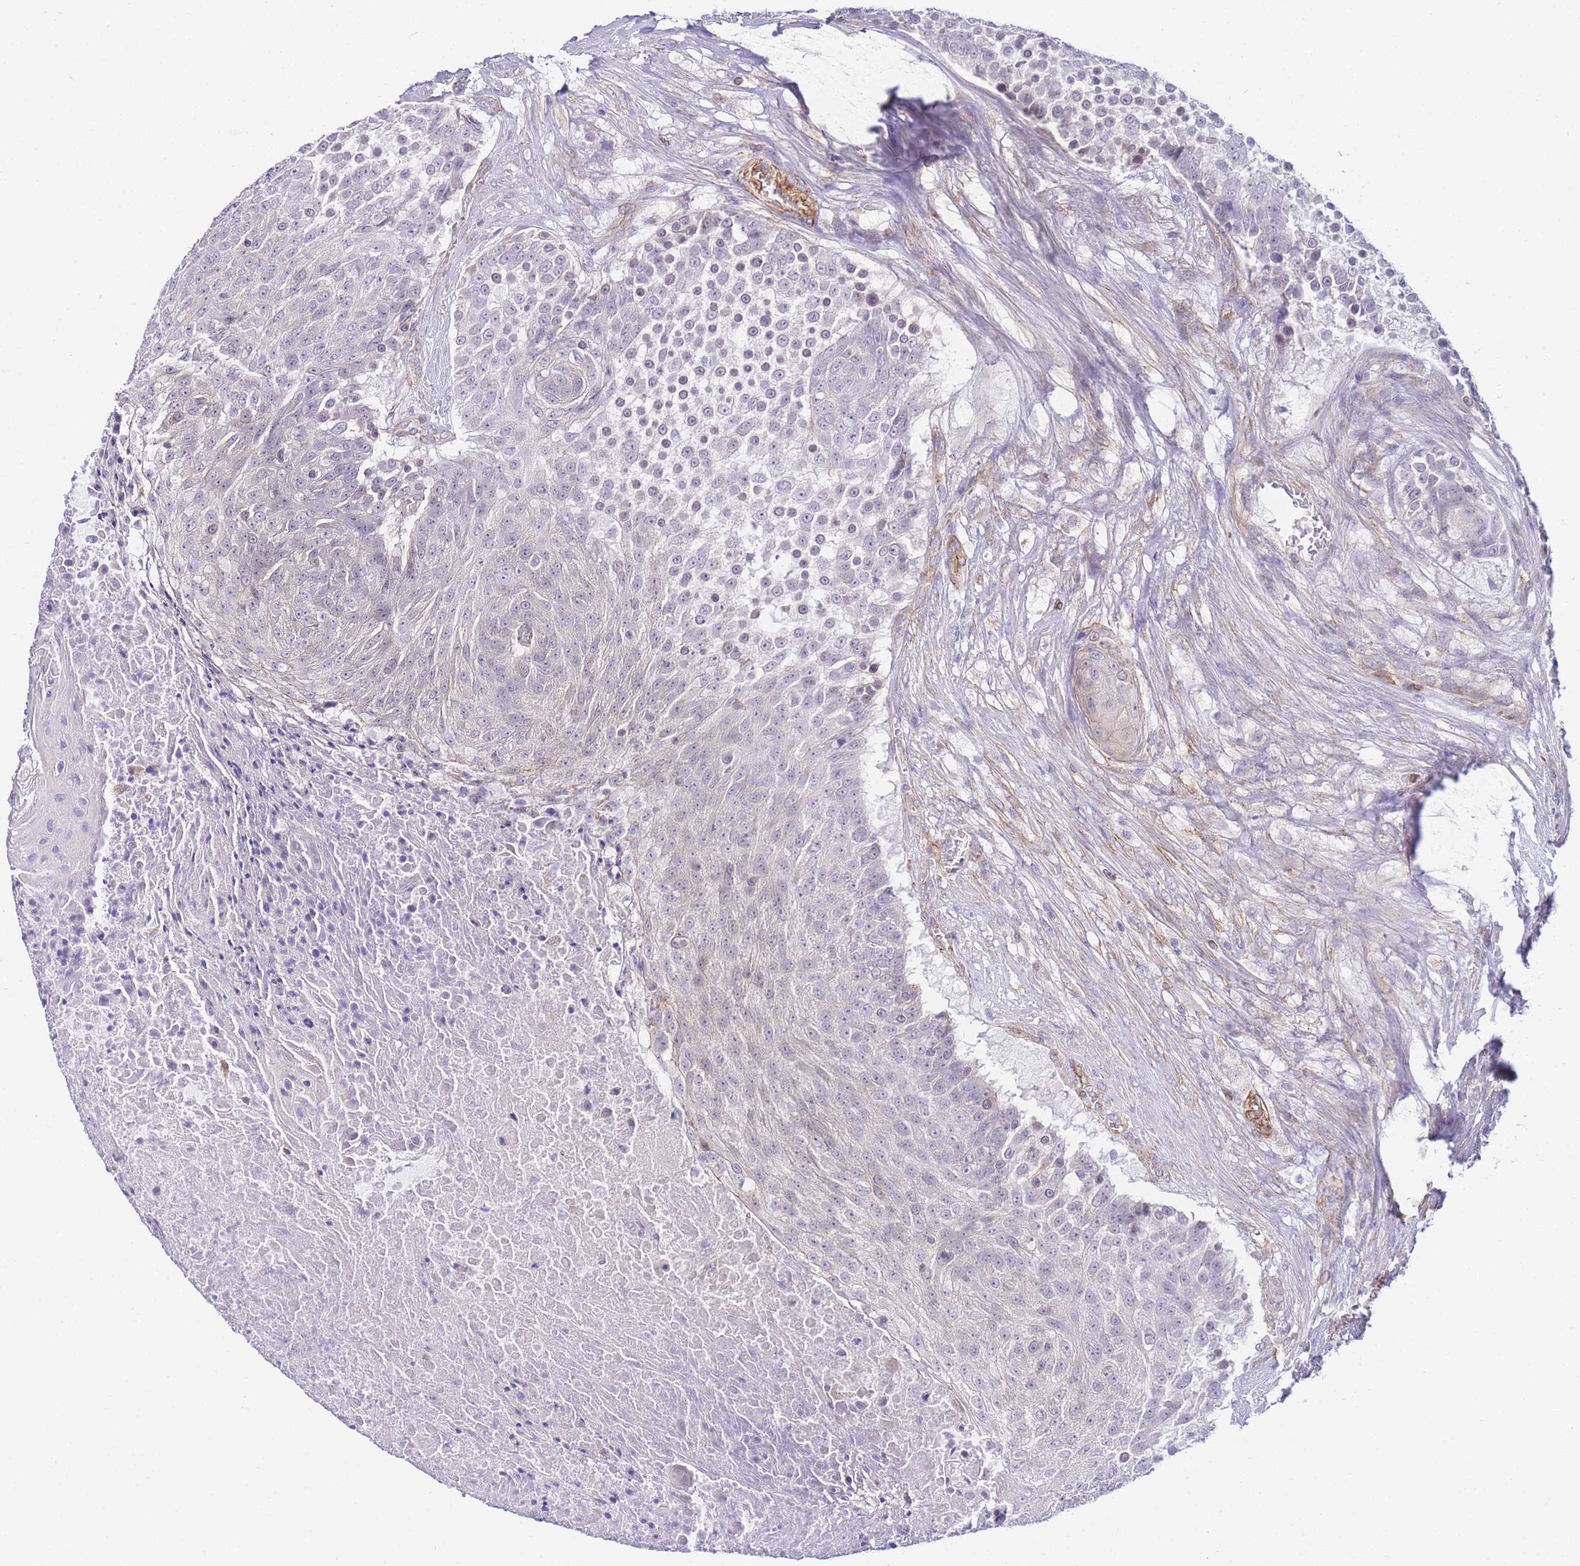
{"staining": {"intensity": "weak", "quantity": "<25%", "location": "cytoplasmic/membranous"}, "tissue": "urothelial cancer", "cell_type": "Tumor cells", "image_type": "cancer", "snomed": [{"axis": "morphology", "description": "Urothelial carcinoma, High grade"}, {"axis": "topography", "description": "Urinary bladder"}], "caption": "The micrograph demonstrates no staining of tumor cells in urothelial cancer.", "gene": "PDCD7", "patient": {"sex": "female", "age": 63}}